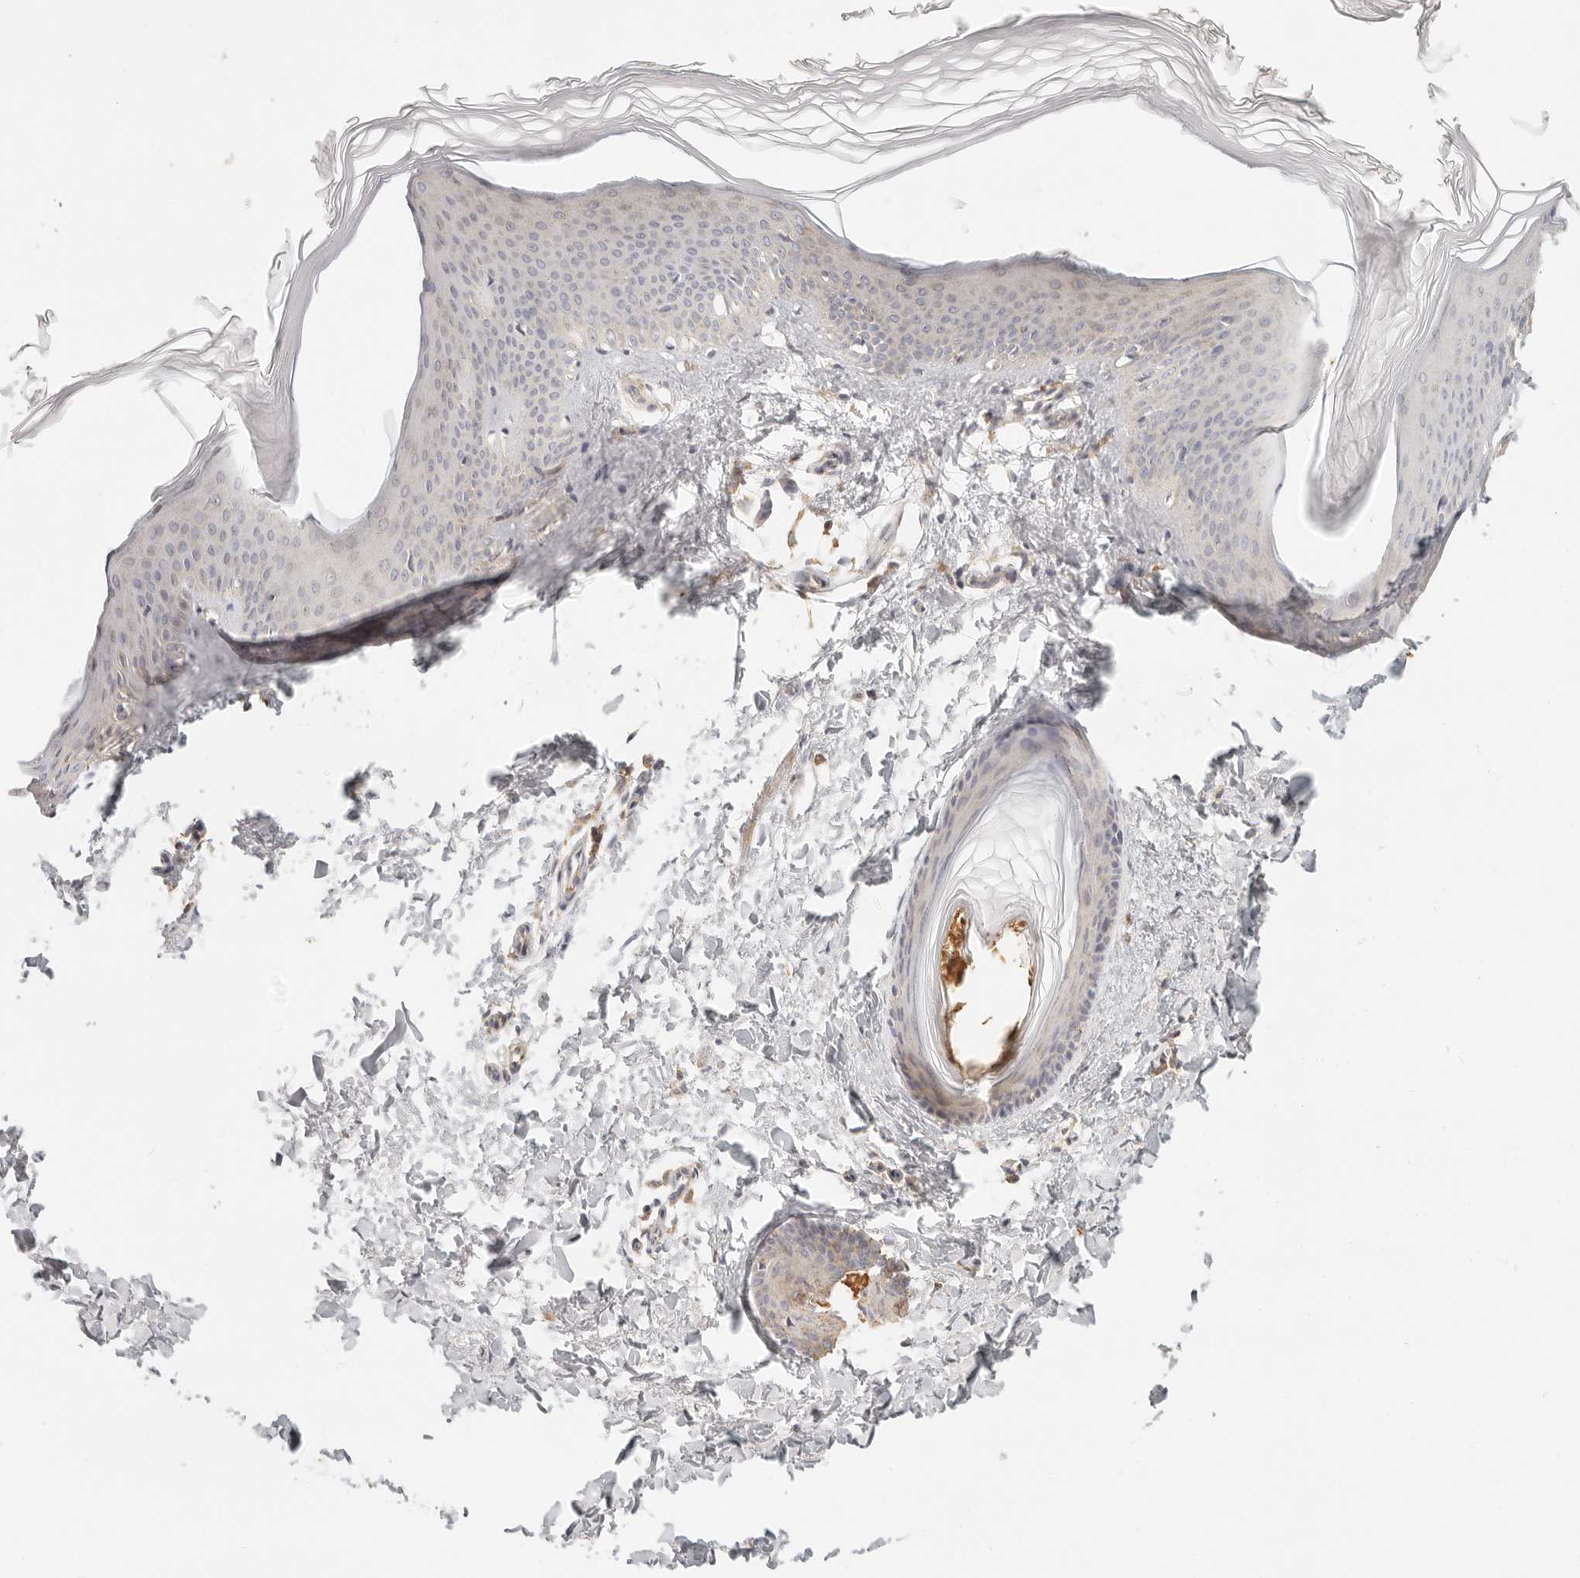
{"staining": {"intensity": "moderate", "quantity": ">75%", "location": "cytoplasmic/membranous"}, "tissue": "skin", "cell_type": "Fibroblasts", "image_type": "normal", "snomed": [{"axis": "morphology", "description": "Normal tissue, NOS"}, {"axis": "topography", "description": "Skin"}], "caption": "Immunohistochemistry (DAB (3,3'-diaminobenzidine)) staining of normal human skin displays moderate cytoplasmic/membranous protein expression in about >75% of fibroblasts. The staining was performed using DAB (3,3'-diaminobenzidine), with brown indicating positive protein expression. Nuclei are stained blue with hematoxylin.", "gene": "CNMD", "patient": {"sex": "female", "age": 27}}